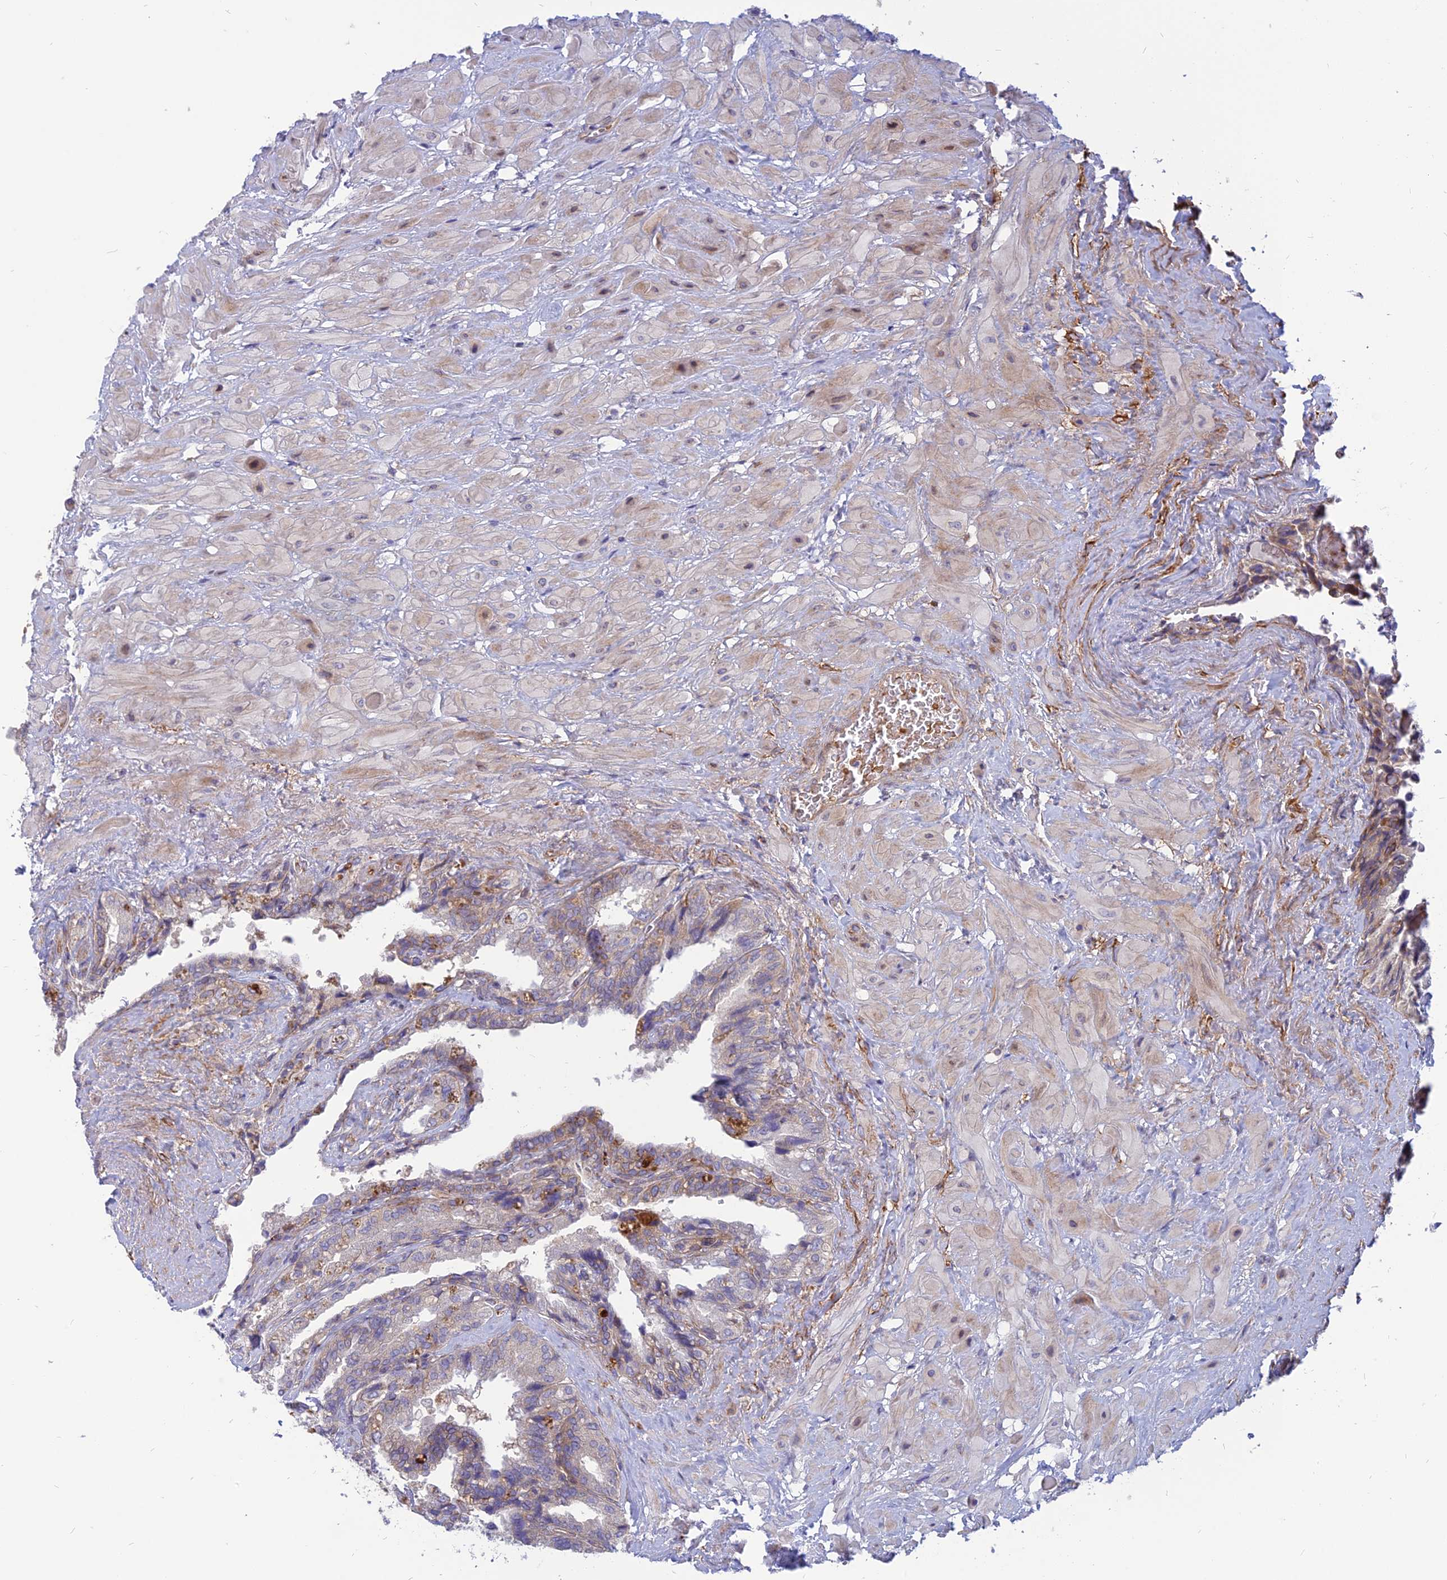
{"staining": {"intensity": "weak", "quantity": "25%-75%", "location": "cytoplasmic/membranous"}, "tissue": "seminal vesicle", "cell_type": "Glandular cells", "image_type": "normal", "snomed": [{"axis": "morphology", "description": "Normal tissue, NOS"}, {"axis": "topography", "description": "Seminal veicle"}, {"axis": "topography", "description": "Peripheral nerve tissue"}], "caption": "This image reveals immunohistochemistry (IHC) staining of normal seminal vesicle, with low weak cytoplasmic/membranous positivity in about 25%-75% of glandular cells.", "gene": "PHKA2", "patient": {"sex": "male", "age": 60}}